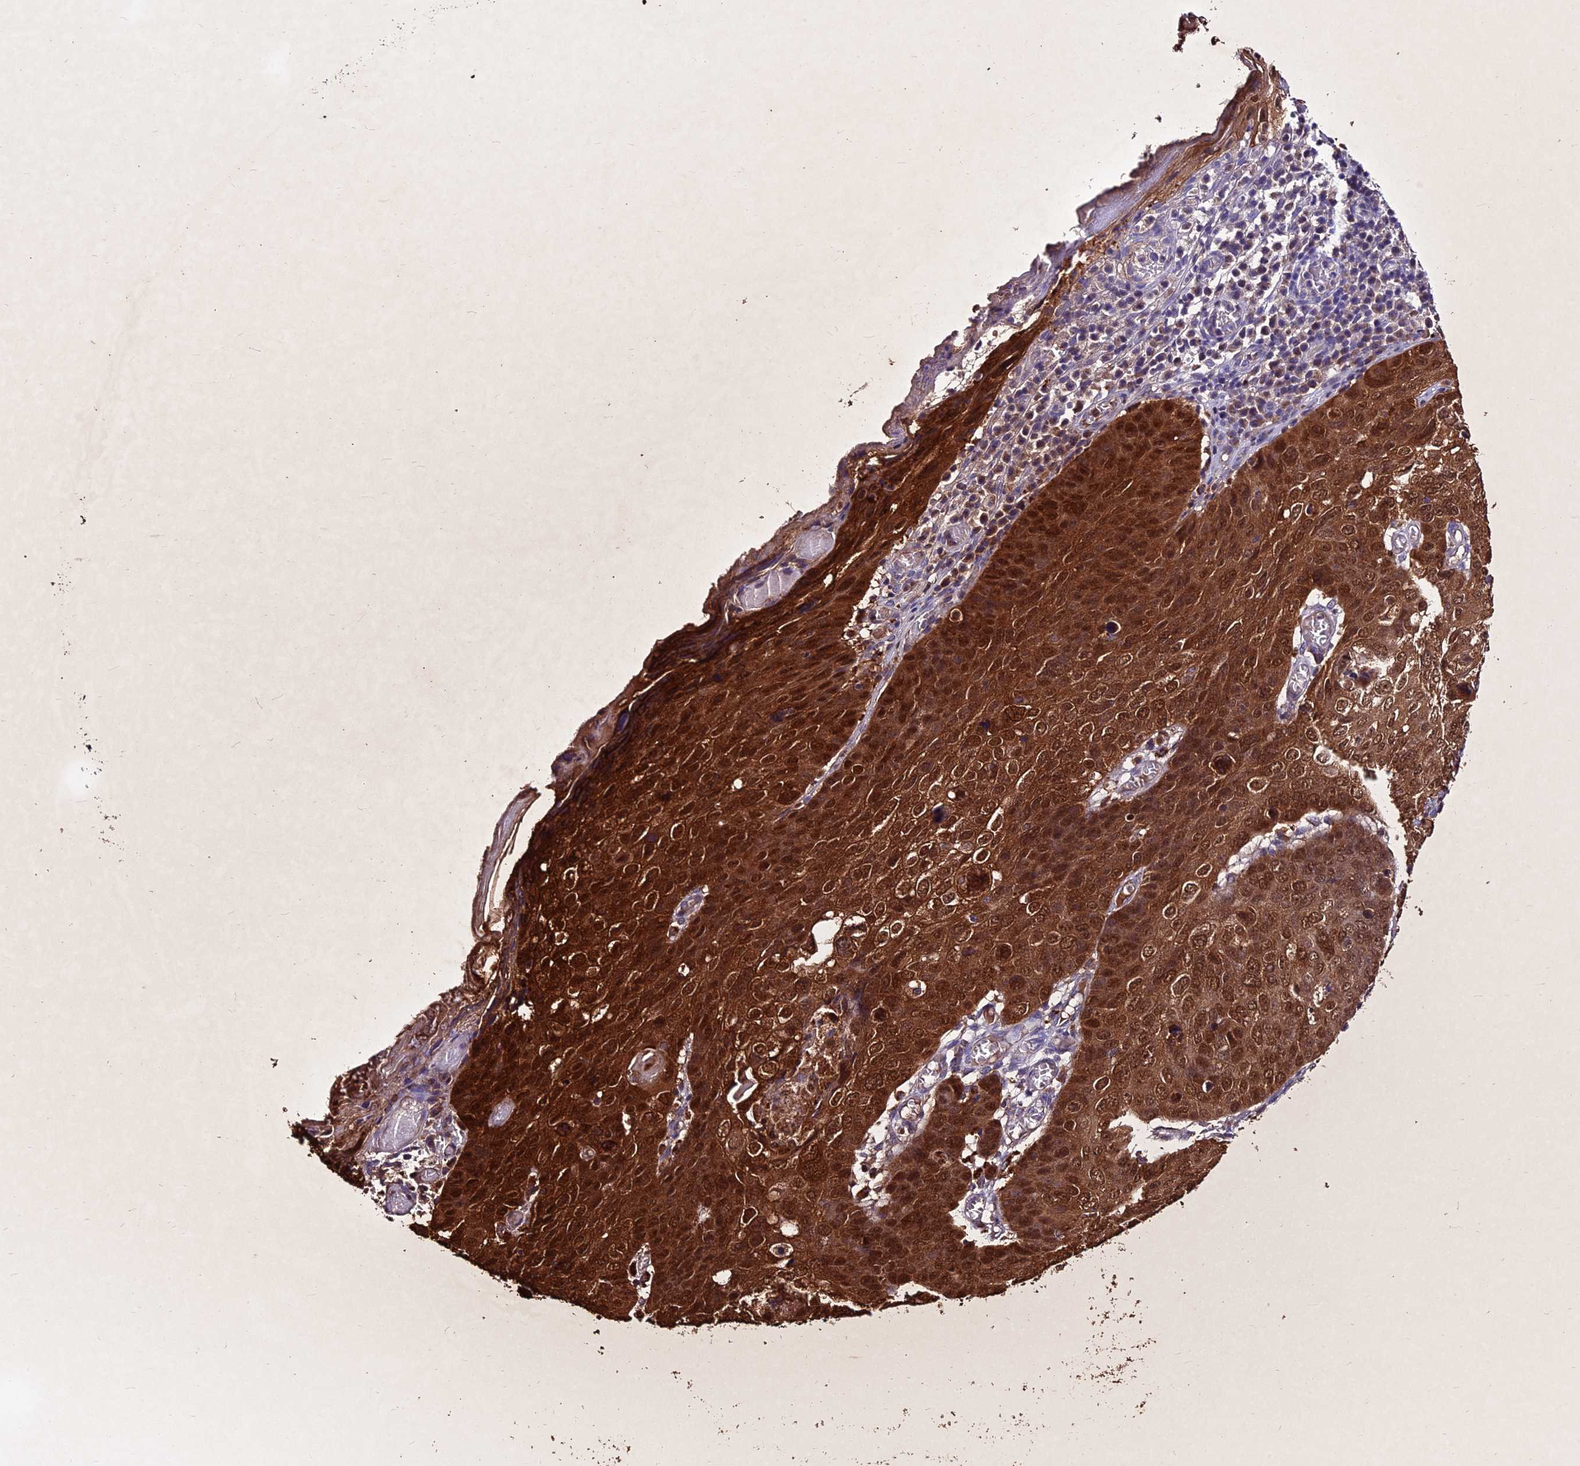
{"staining": {"intensity": "strong", "quantity": ">75%", "location": "cytoplasmic/membranous,nuclear"}, "tissue": "skin cancer", "cell_type": "Tumor cells", "image_type": "cancer", "snomed": [{"axis": "morphology", "description": "Squamous cell carcinoma, NOS"}, {"axis": "topography", "description": "Skin"}], "caption": "Squamous cell carcinoma (skin) stained with DAB (3,3'-diaminobenzidine) immunohistochemistry (IHC) reveals high levels of strong cytoplasmic/membranous and nuclear staining in approximately >75% of tumor cells.", "gene": "LGALS7", "patient": {"sex": "male", "age": 71}}